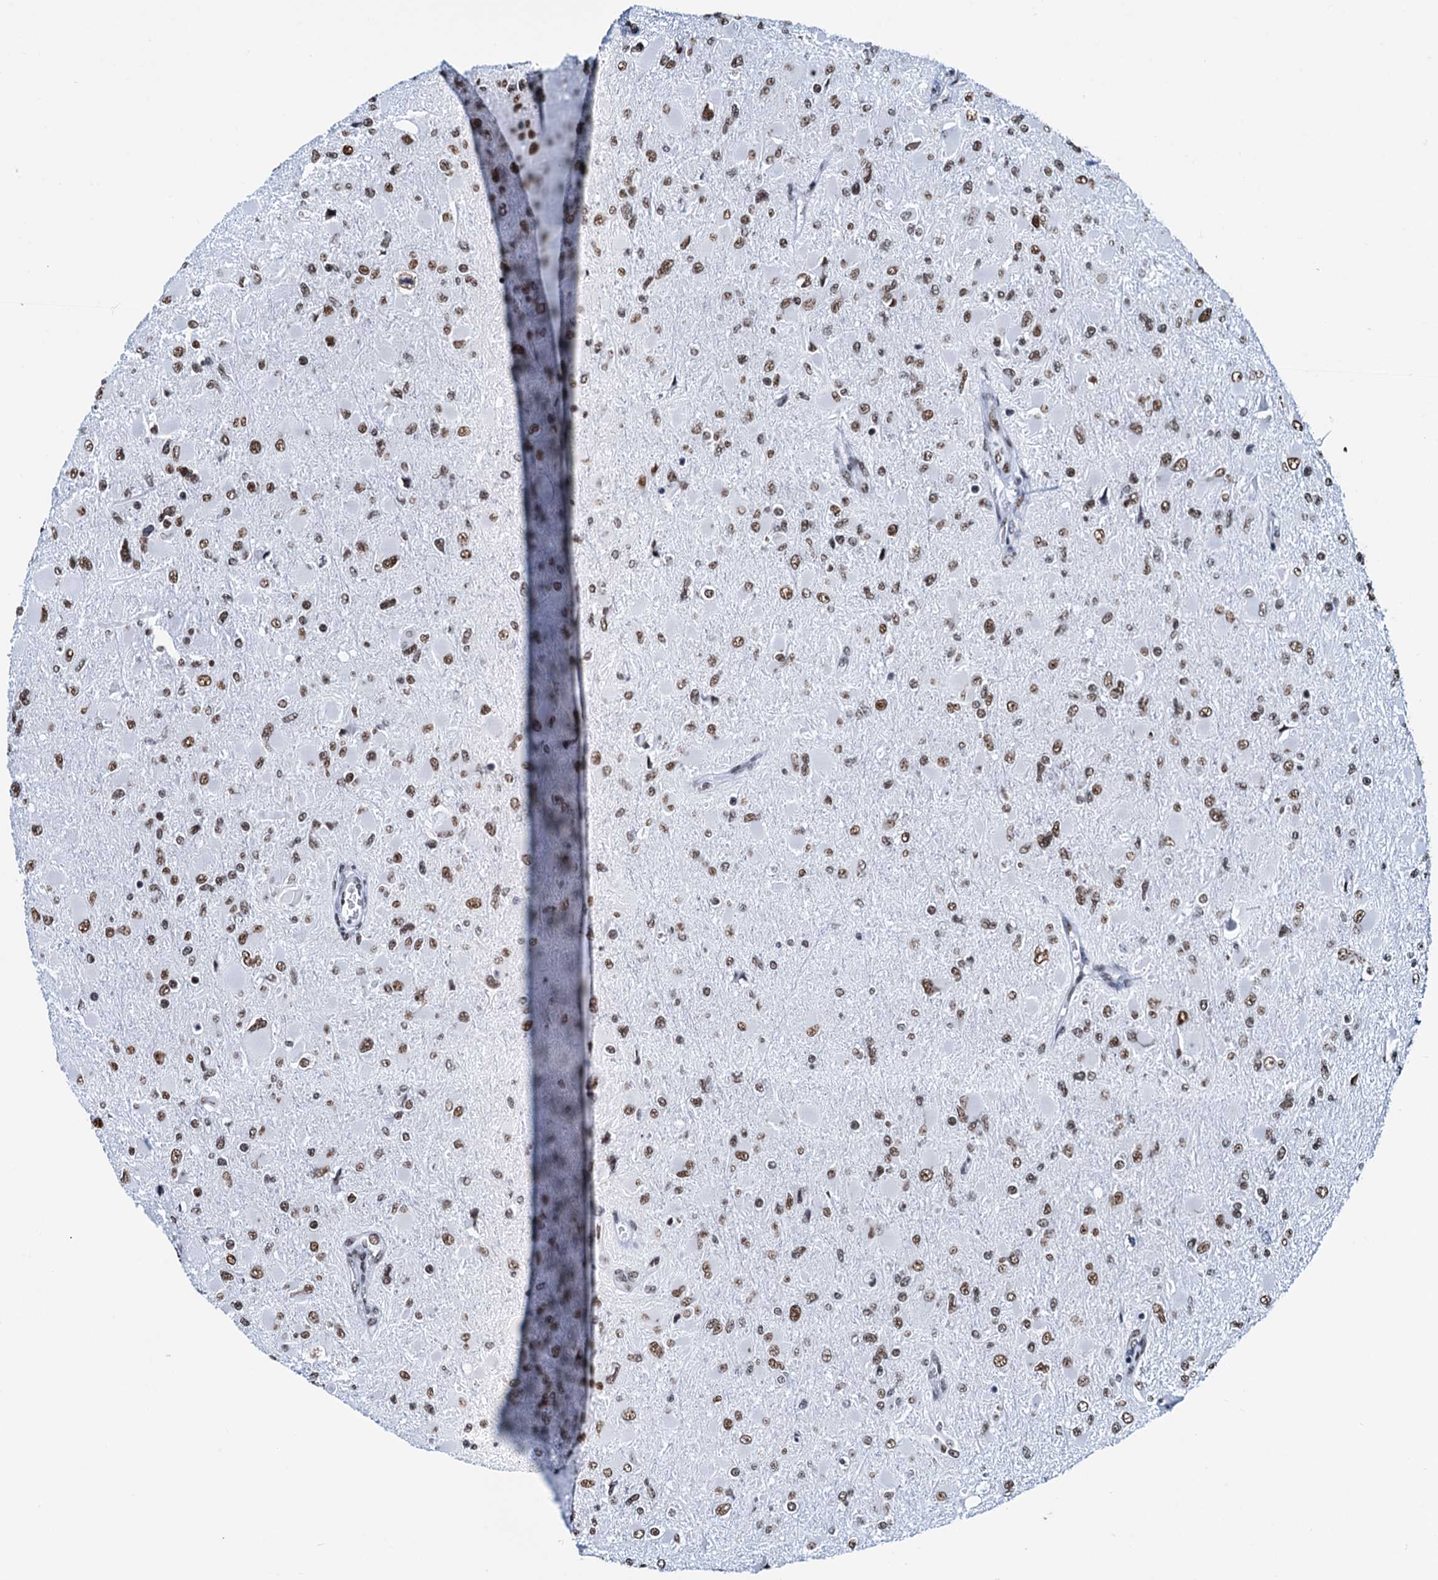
{"staining": {"intensity": "moderate", "quantity": ">75%", "location": "nuclear"}, "tissue": "glioma", "cell_type": "Tumor cells", "image_type": "cancer", "snomed": [{"axis": "morphology", "description": "Glioma, malignant, High grade"}, {"axis": "topography", "description": "Cerebral cortex"}], "caption": "A high-resolution photomicrograph shows immunohistochemistry (IHC) staining of high-grade glioma (malignant), which exhibits moderate nuclear positivity in about >75% of tumor cells.", "gene": "SLTM", "patient": {"sex": "female", "age": 36}}